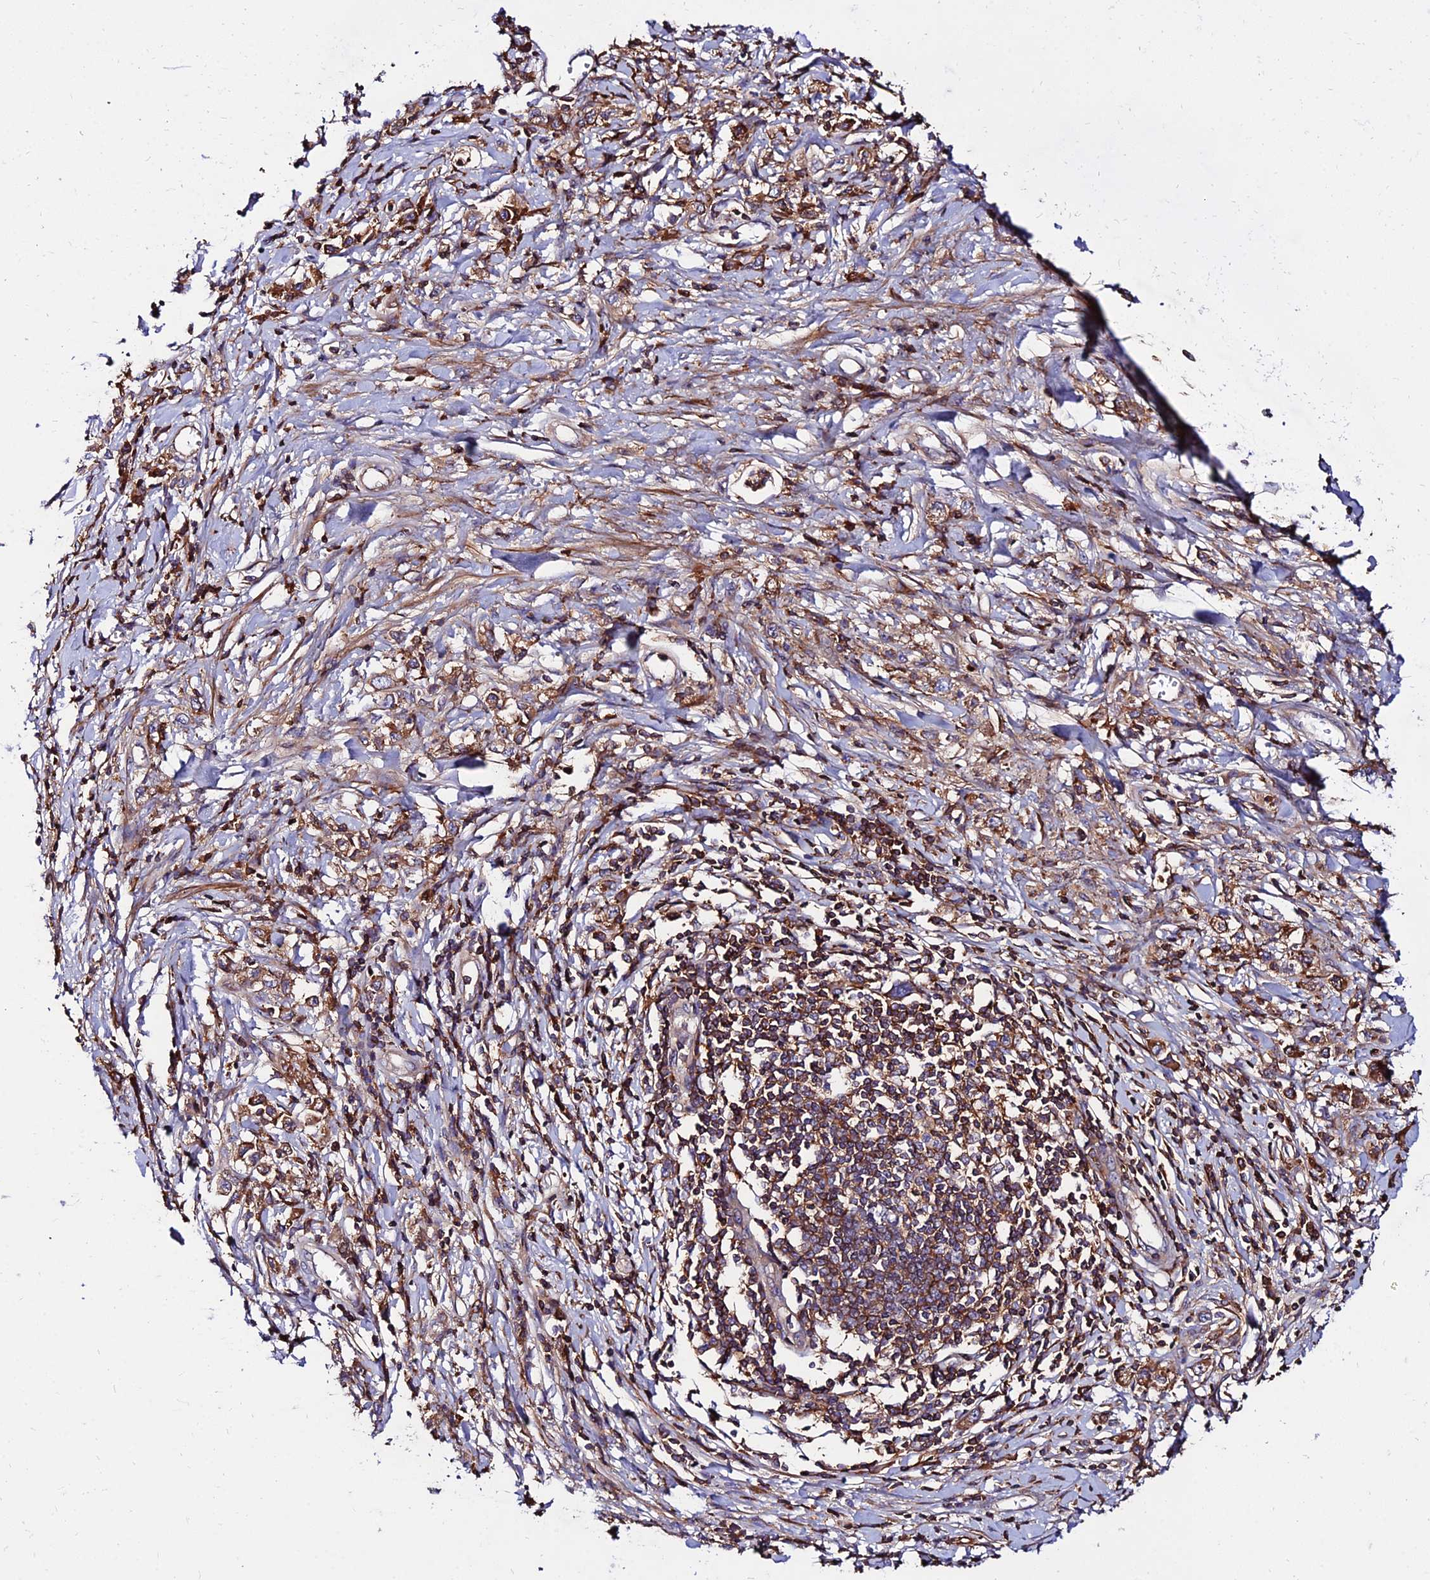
{"staining": {"intensity": "moderate", "quantity": ">75%", "location": "cytoplasmic/membranous"}, "tissue": "stomach cancer", "cell_type": "Tumor cells", "image_type": "cancer", "snomed": [{"axis": "morphology", "description": "Adenocarcinoma, NOS"}, {"axis": "topography", "description": "Stomach"}], "caption": "The histopathology image displays staining of stomach adenocarcinoma, revealing moderate cytoplasmic/membranous protein expression (brown color) within tumor cells.", "gene": "PYM1", "patient": {"sex": "female", "age": 76}}